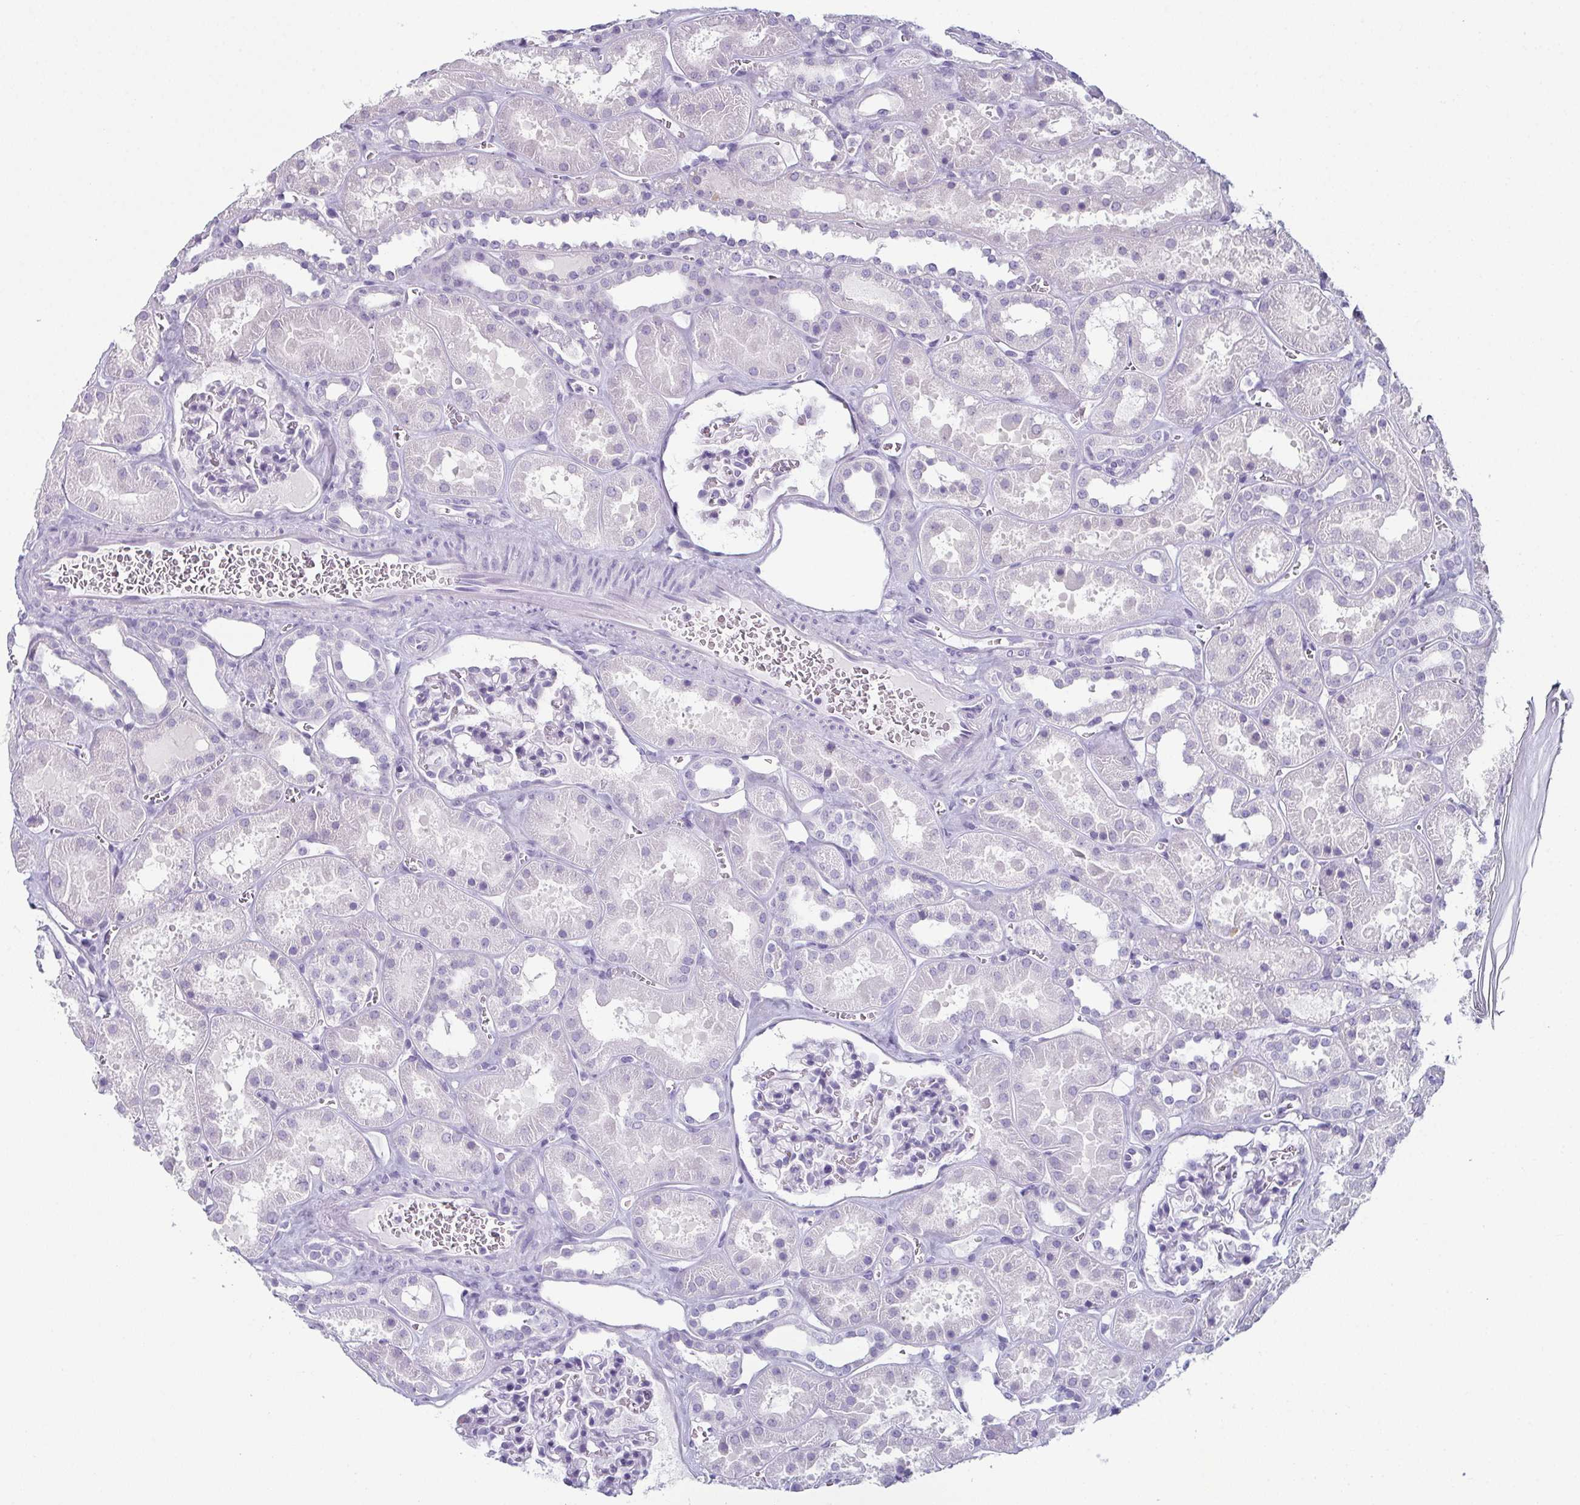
{"staining": {"intensity": "negative", "quantity": "none", "location": "none"}, "tissue": "kidney", "cell_type": "Cells in glomeruli", "image_type": "normal", "snomed": [{"axis": "morphology", "description": "Normal tissue, NOS"}, {"axis": "topography", "description": "Kidney"}], "caption": "Immunohistochemical staining of benign kidney reveals no significant positivity in cells in glomeruli. Brightfield microscopy of IHC stained with DAB (brown) and hematoxylin (blue), captured at high magnification.", "gene": "ENKUR", "patient": {"sex": "female", "age": 41}}